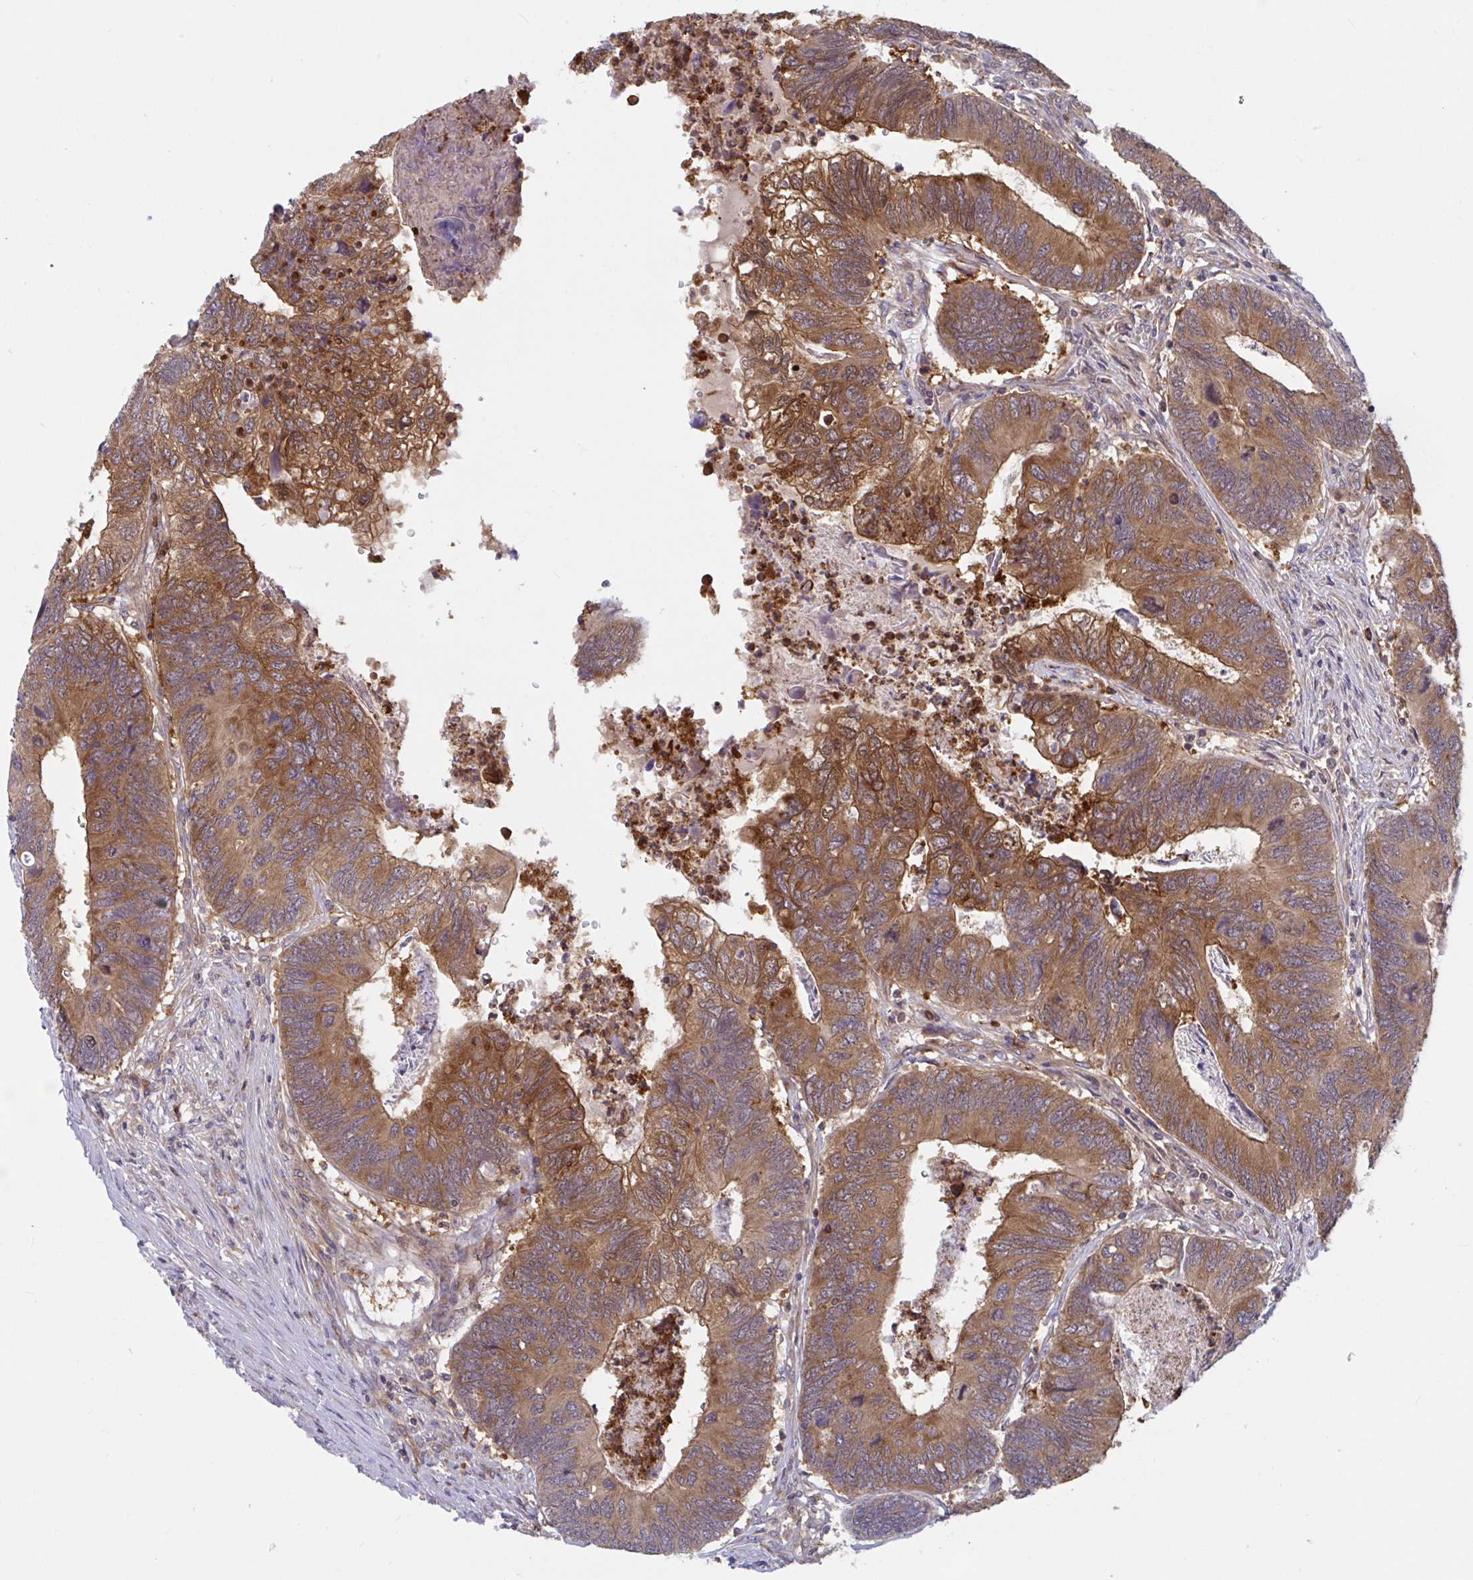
{"staining": {"intensity": "strong", "quantity": ">75%", "location": "cytoplasmic/membranous"}, "tissue": "colorectal cancer", "cell_type": "Tumor cells", "image_type": "cancer", "snomed": [{"axis": "morphology", "description": "Adenocarcinoma, NOS"}, {"axis": "topography", "description": "Colon"}], "caption": "This is an image of immunohistochemistry staining of colorectal cancer, which shows strong positivity in the cytoplasmic/membranous of tumor cells.", "gene": "LMNTD2", "patient": {"sex": "female", "age": 67}}